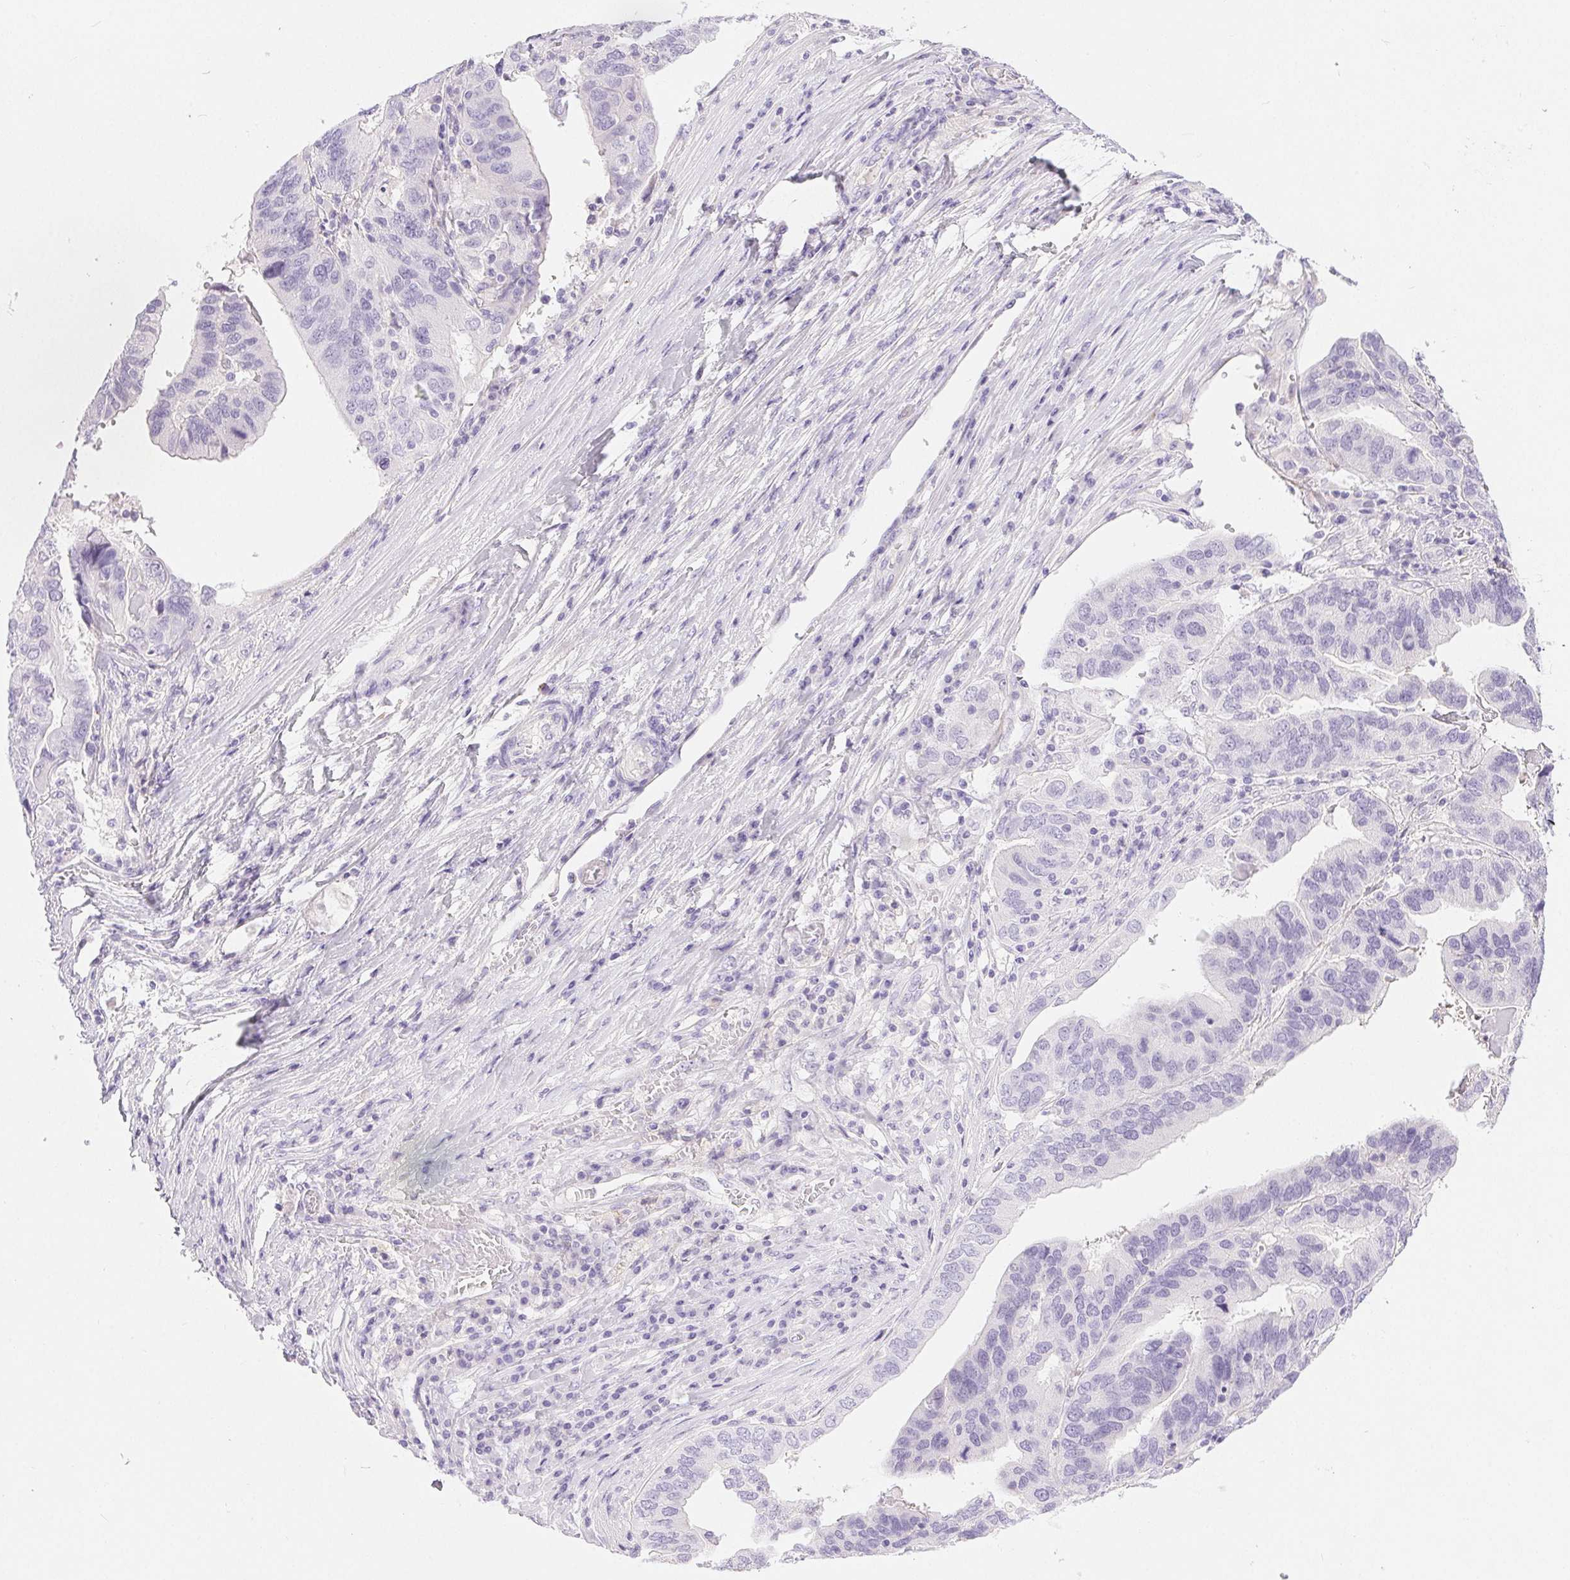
{"staining": {"intensity": "negative", "quantity": "none", "location": "none"}, "tissue": "ovarian cancer", "cell_type": "Tumor cells", "image_type": "cancer", "snomed": [{"axis": "morphology", "description": "Cystadenocarcinoma, serous, NOS"}, {"axis": "topography", "description": "Ovary"}], "caption": "IHC micrograph of serous cystadenocarcinoma (ovarian) stained for a protein (brown), which displays no positivity in tumor cells.", "gene": "CLDN16", "patient": {"sex": "female", "age": 79}}